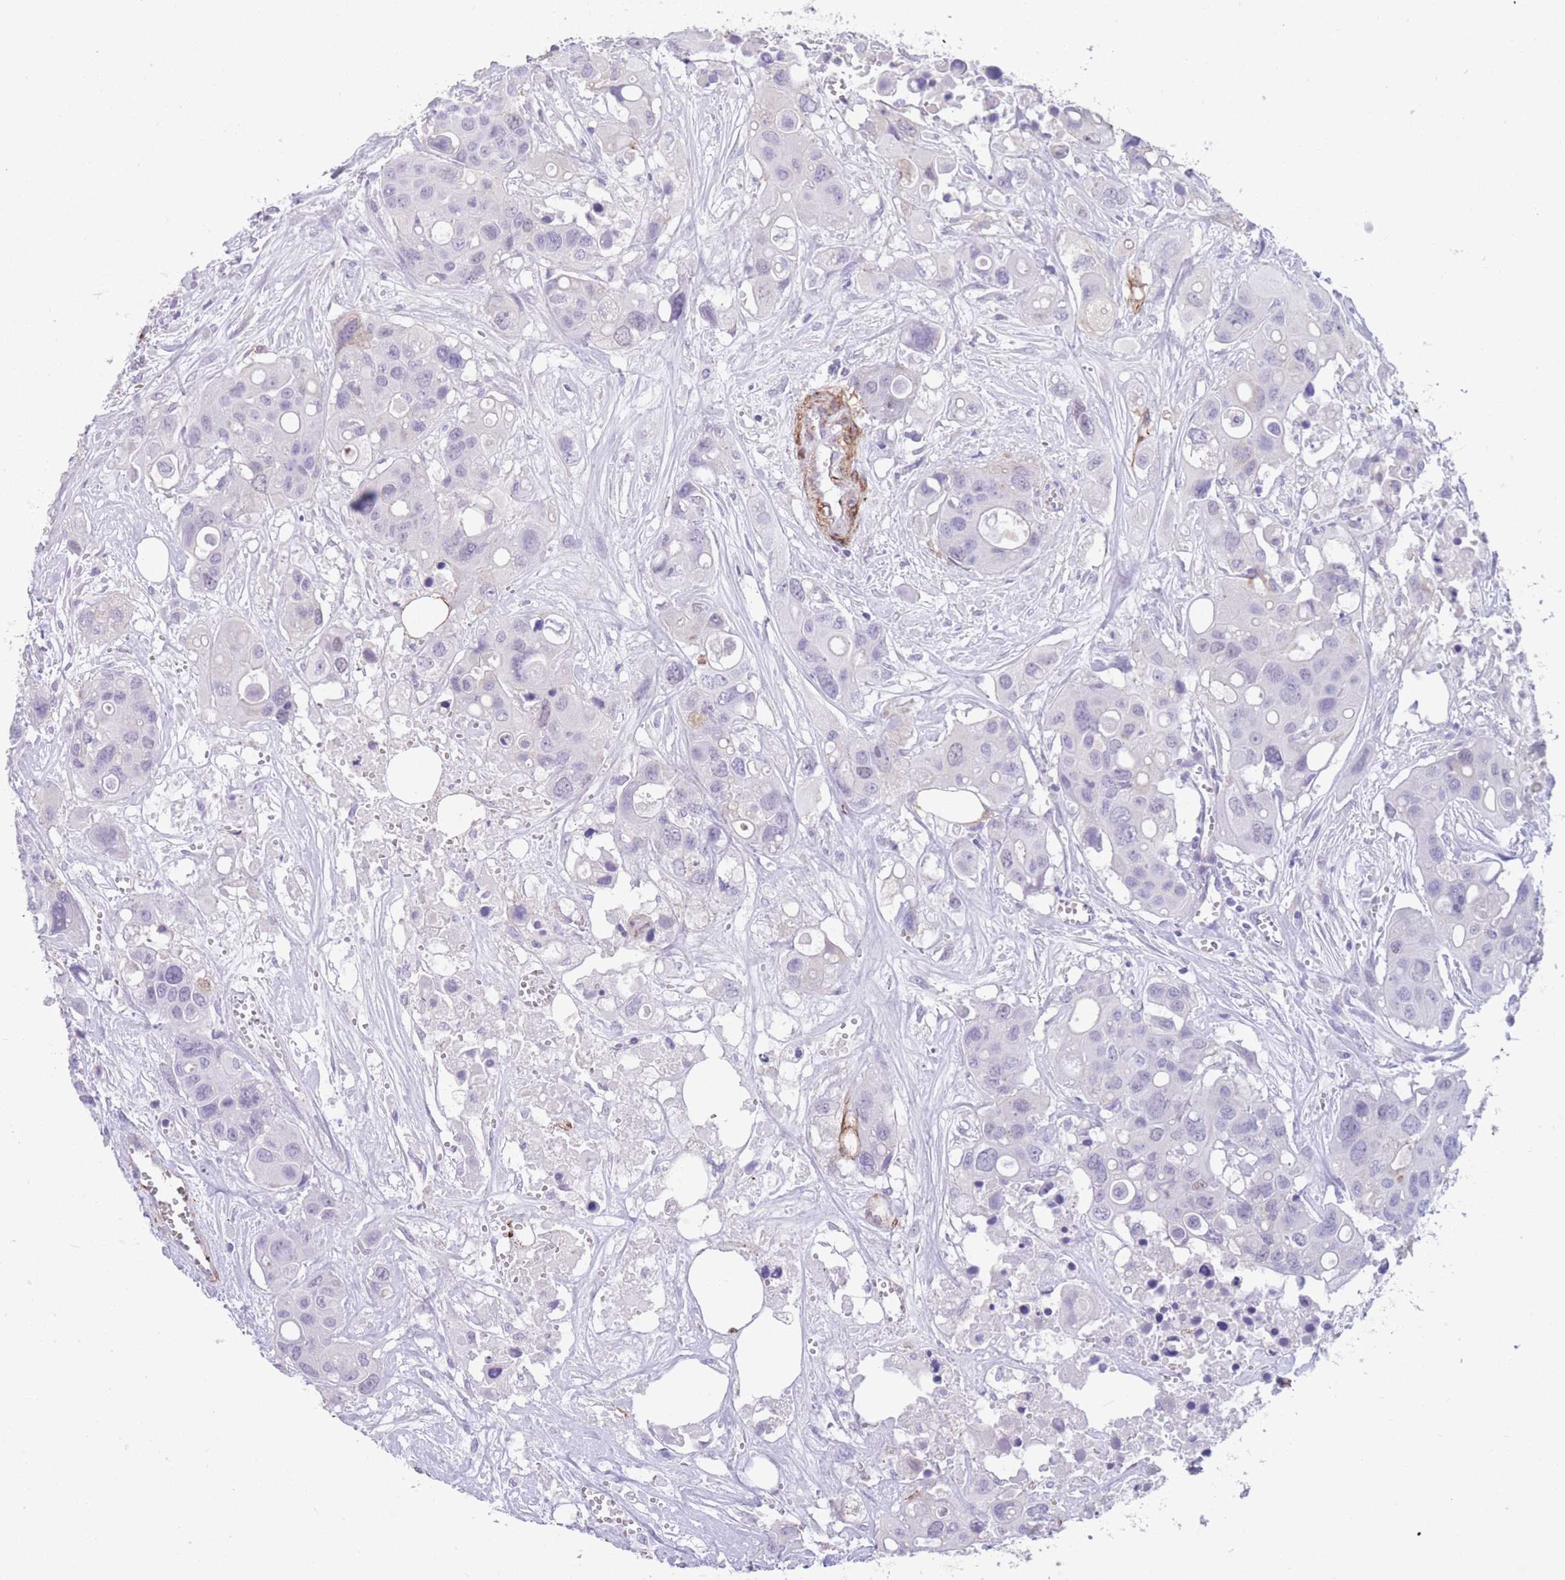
{"staining": {"intensity": "negative", "quantity": "none", "location": "none"}, "tissue": "colorectal cancer", "cell_type": "Tumor cells", "image_type": "cancer", "snomed": [{"axis": "morphology", "description": "Adenocarcinoma, NOS"}, {"axis": "topography", "description": "Colon"}], "caption": "Tumor cells show no significant protein staining in colorectal cancer (adenocarcinoma).", "gene": "DPYD", "patient": {"sex": "male", "age": 77}}